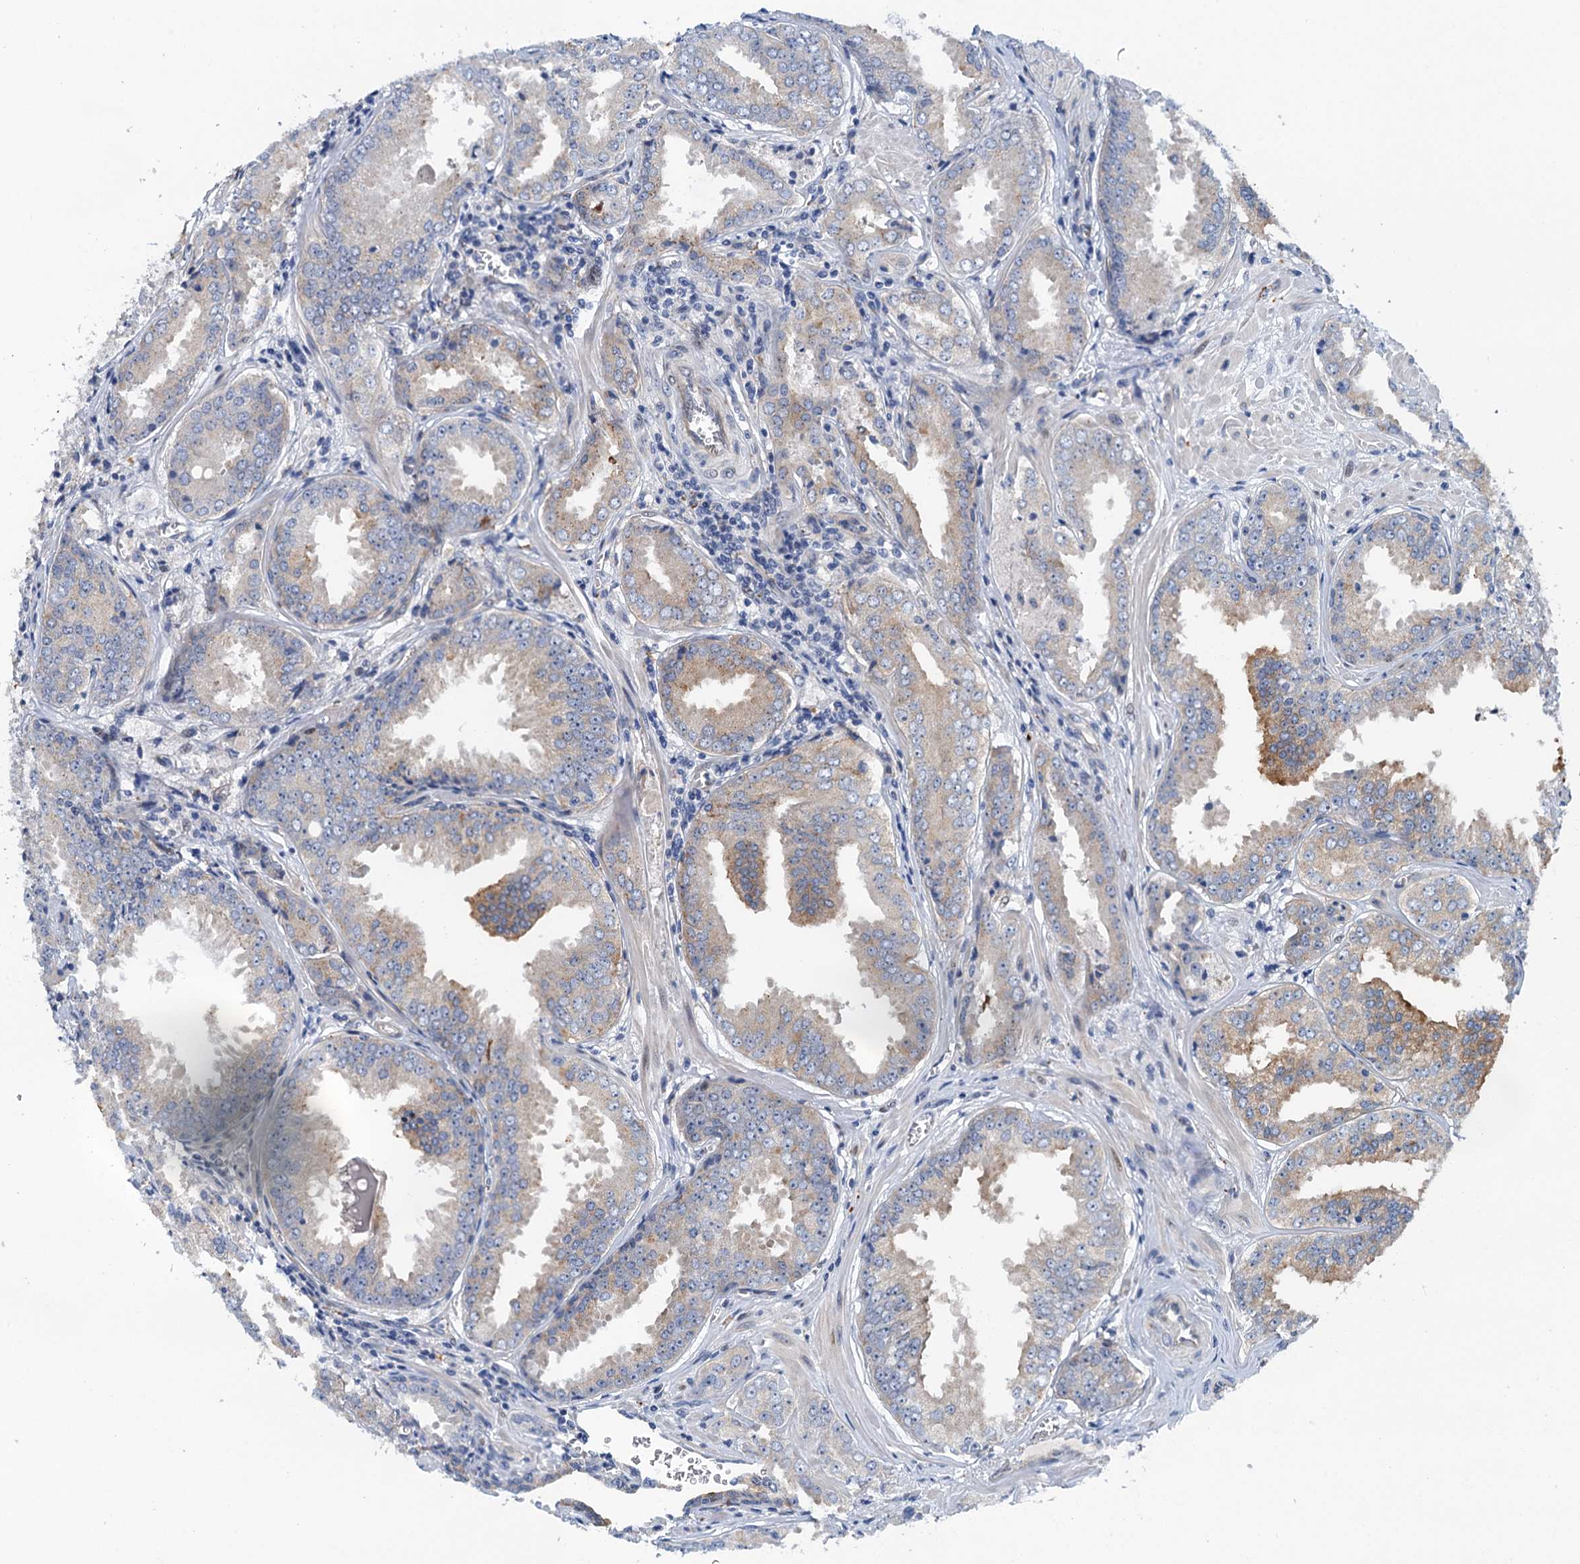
{"staining": {"intensity": "weak", "quantity": "<25%", "location": "cytoplasmic/membranous"}, "tissue": "prostate cancer", "cell_type": "Tumor cells", "image_type": "cancer", "snomed": [{"axis": "morphology", "description": "Adenocarcinoma, Low grade"}, {"axis": "topography", "description": "Prostate"}], "caption": "High power microscopy histopathology image of an immunohistochemistry (IHC) histopathology image of prostate cancer (low-grade adenocarcinoma), revealing no significant expression in tumor cells.", "gene": "NBEA", "patient": {"sex": "male", "age": 67}}